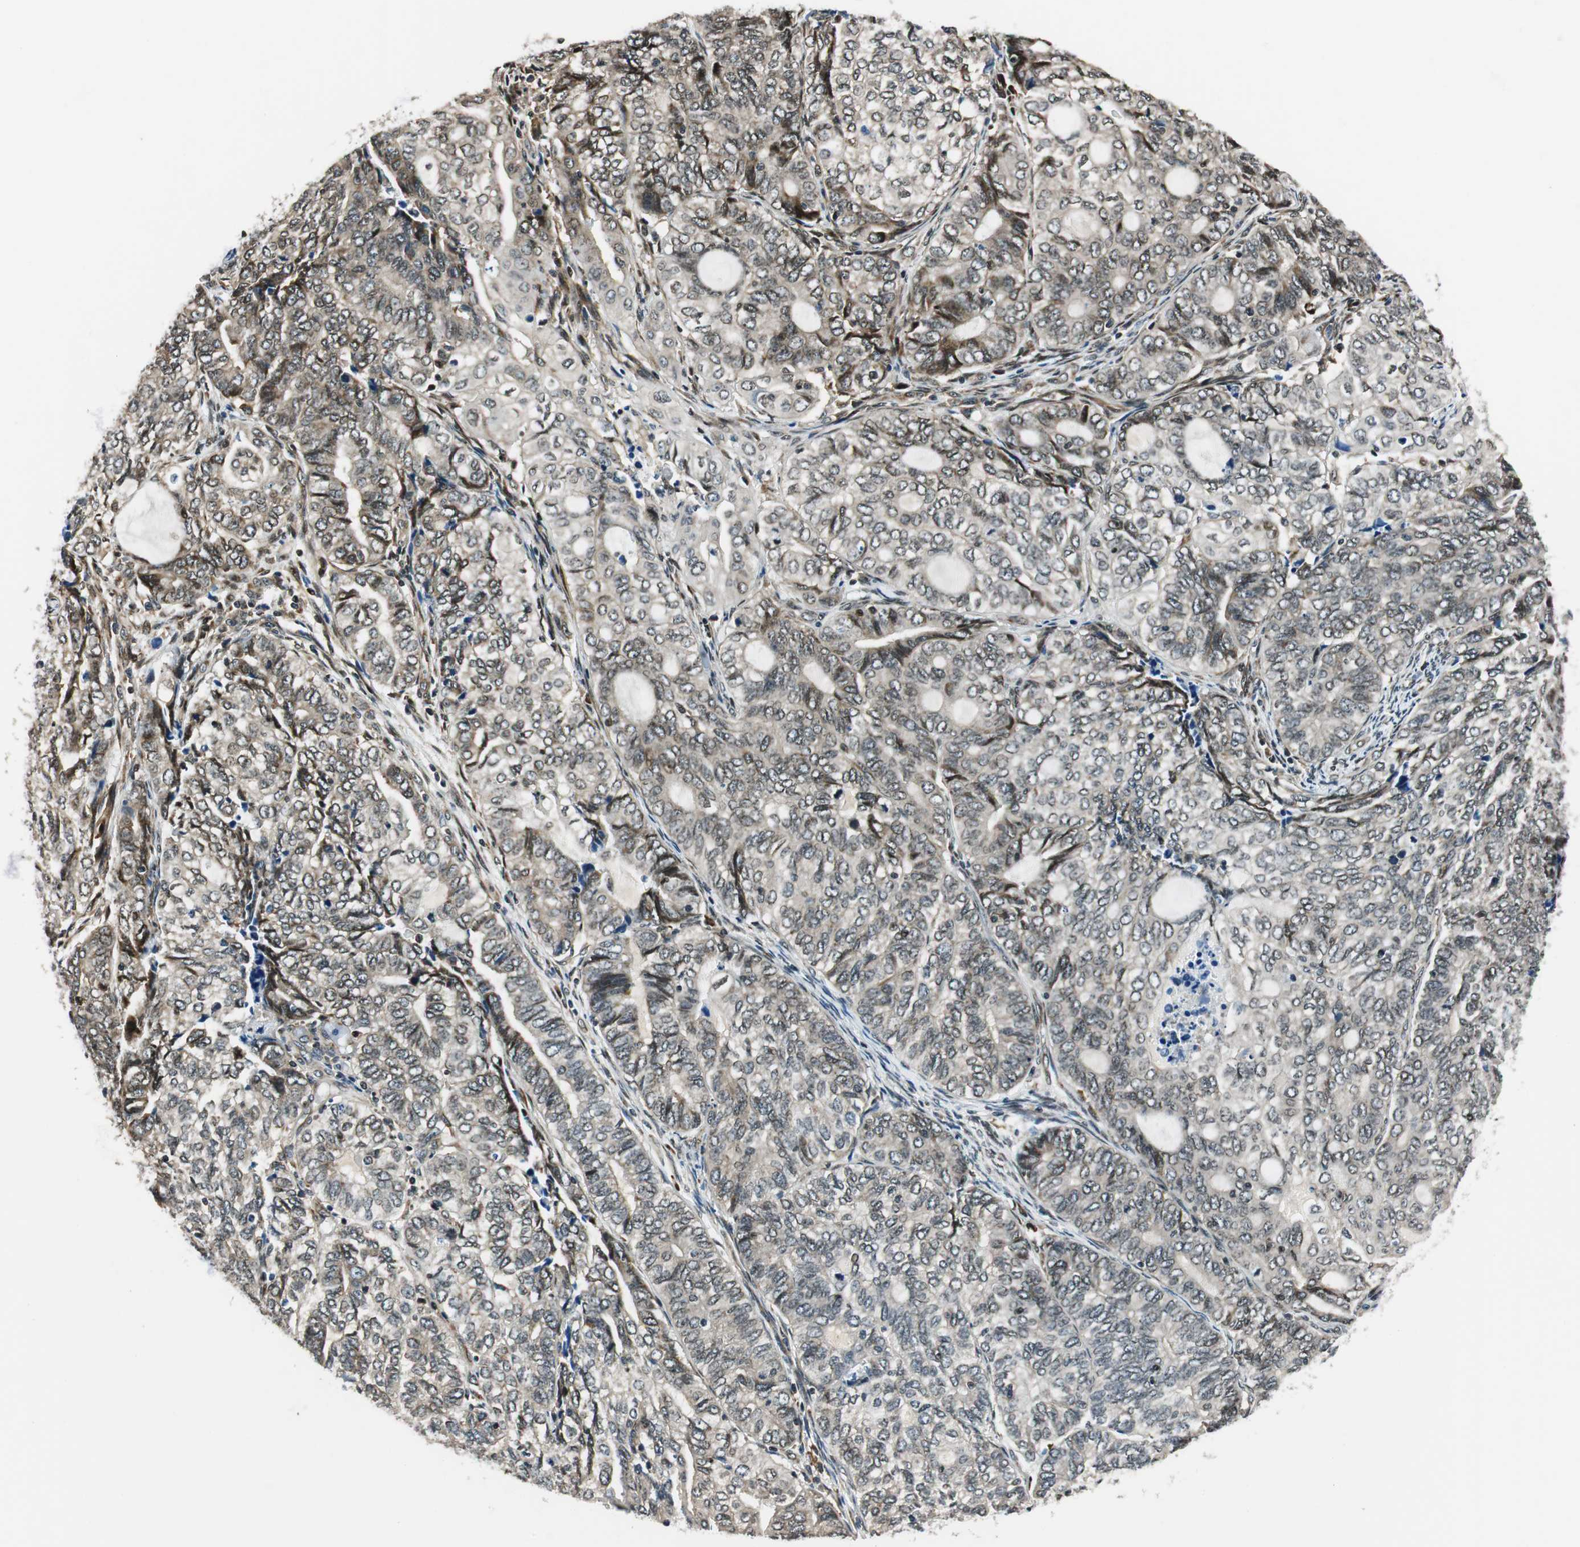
{"staining": {"intensity": "moderate", "quantity": "<25%", "location": "cytoplasmic/membranous,nuclear"}, "tissue": "endometrial cancer", "cell_type": "Tumor cells", "image_type": "cancer", "snomed": [{"axis": "morphology", "description": "Adenocarcinoma, NOS"}, {"axis": "topography", "description": "Uterus"}, {"axis": "topography", "description": "Endometrium"}], "caption": "Immunohistochemical staining of endometrial adenocarcinoma displays low levels of moderate cytoplasmic/membranous and nuclear positivity in about <25% of tumor cells. (Brightfield microscopy of DAB IHC at high magnification).", "gene": "RING1", "patient": {"sex": "female", "age": 70}}